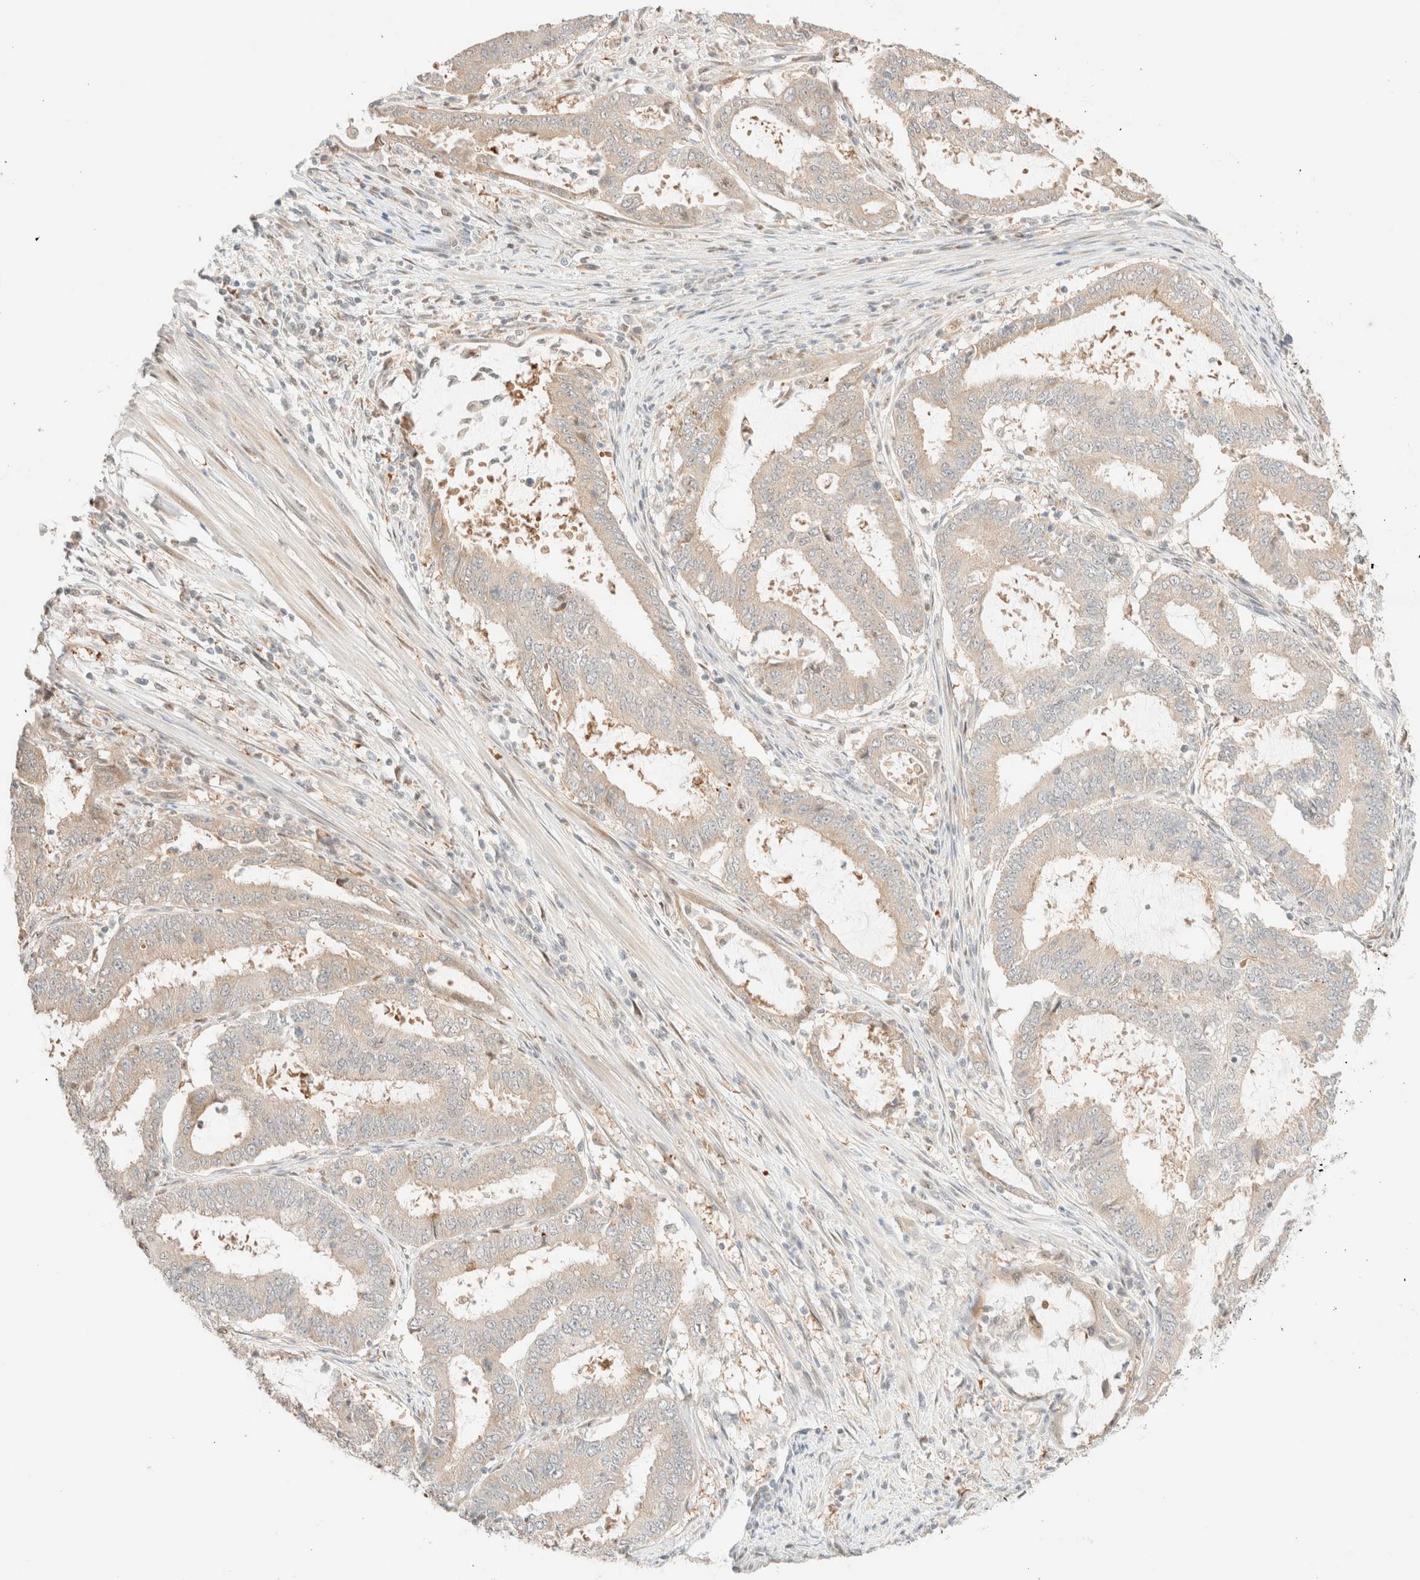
{"staining": {"intensity": "negative", "quantity": "none", "location": "none"}, "tissue": "endometrial cancer", "cell_type": "Tumor cells", "image_type": "cancer", "snomed": [{"axis": "morphology", "description": "Adenocarcinoma, NOS"}, {"axis": "topography", "description": "Endometrium"}], "caption": "DAB (3,3'-diaminobenzidine) immunohistochemical staining of human adenocarcinoma (endometrial) exhibits no significant positivity in tumor cells. Nuclei are stained in blue.", "gene": "TSR1", "patient": {"sex": "female", "age": 51}}